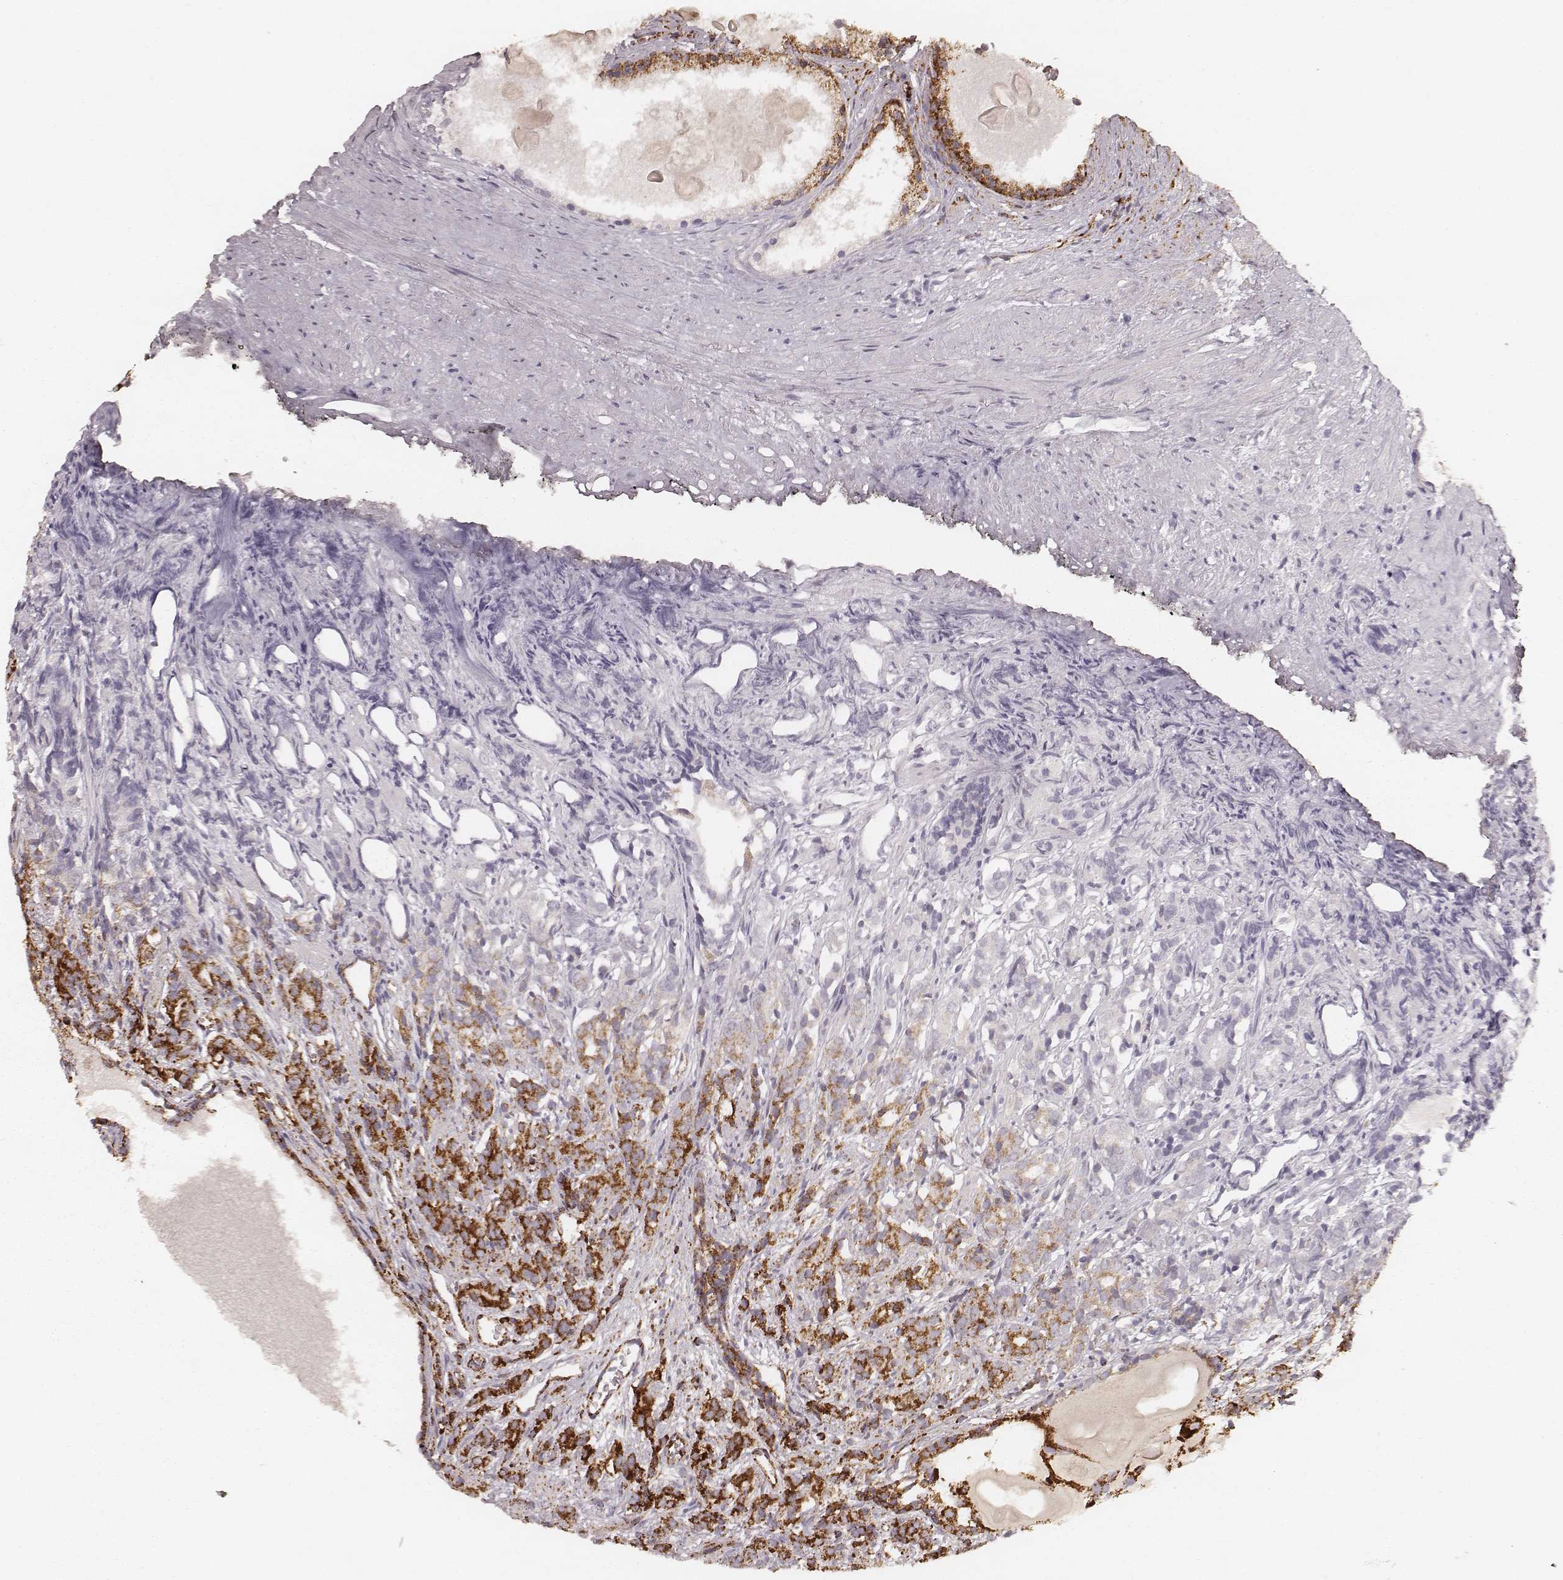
{"staining": {"intensity": "strong", "quantity": ">75%", "location": "cytoplasmic/membranous"}, "tissue": "prostate cancer", "cell_type": "Tumor cells", "image_type": "cancer", "snomed": [{"axis": "morphology", "description": "Adenocarcinoma, High grade"}, {"axis": "topography", "description": "Prostate"}], "caption": "Immunohistochemistry (DAB (3,3'-diaminobenzidine)) staining of high-grade adenocarcinoma (prostate) shows strong cytoplasmic/membranous protein positivity in about >75% of tumor cells. The staining was performed using DAB to visualize the protein expression in brown, while the nuclei were stained in blue with hematoxylin (Magnification: 20x).", "gene": "CS", "patient": {"sex": "male", "age": 84}}